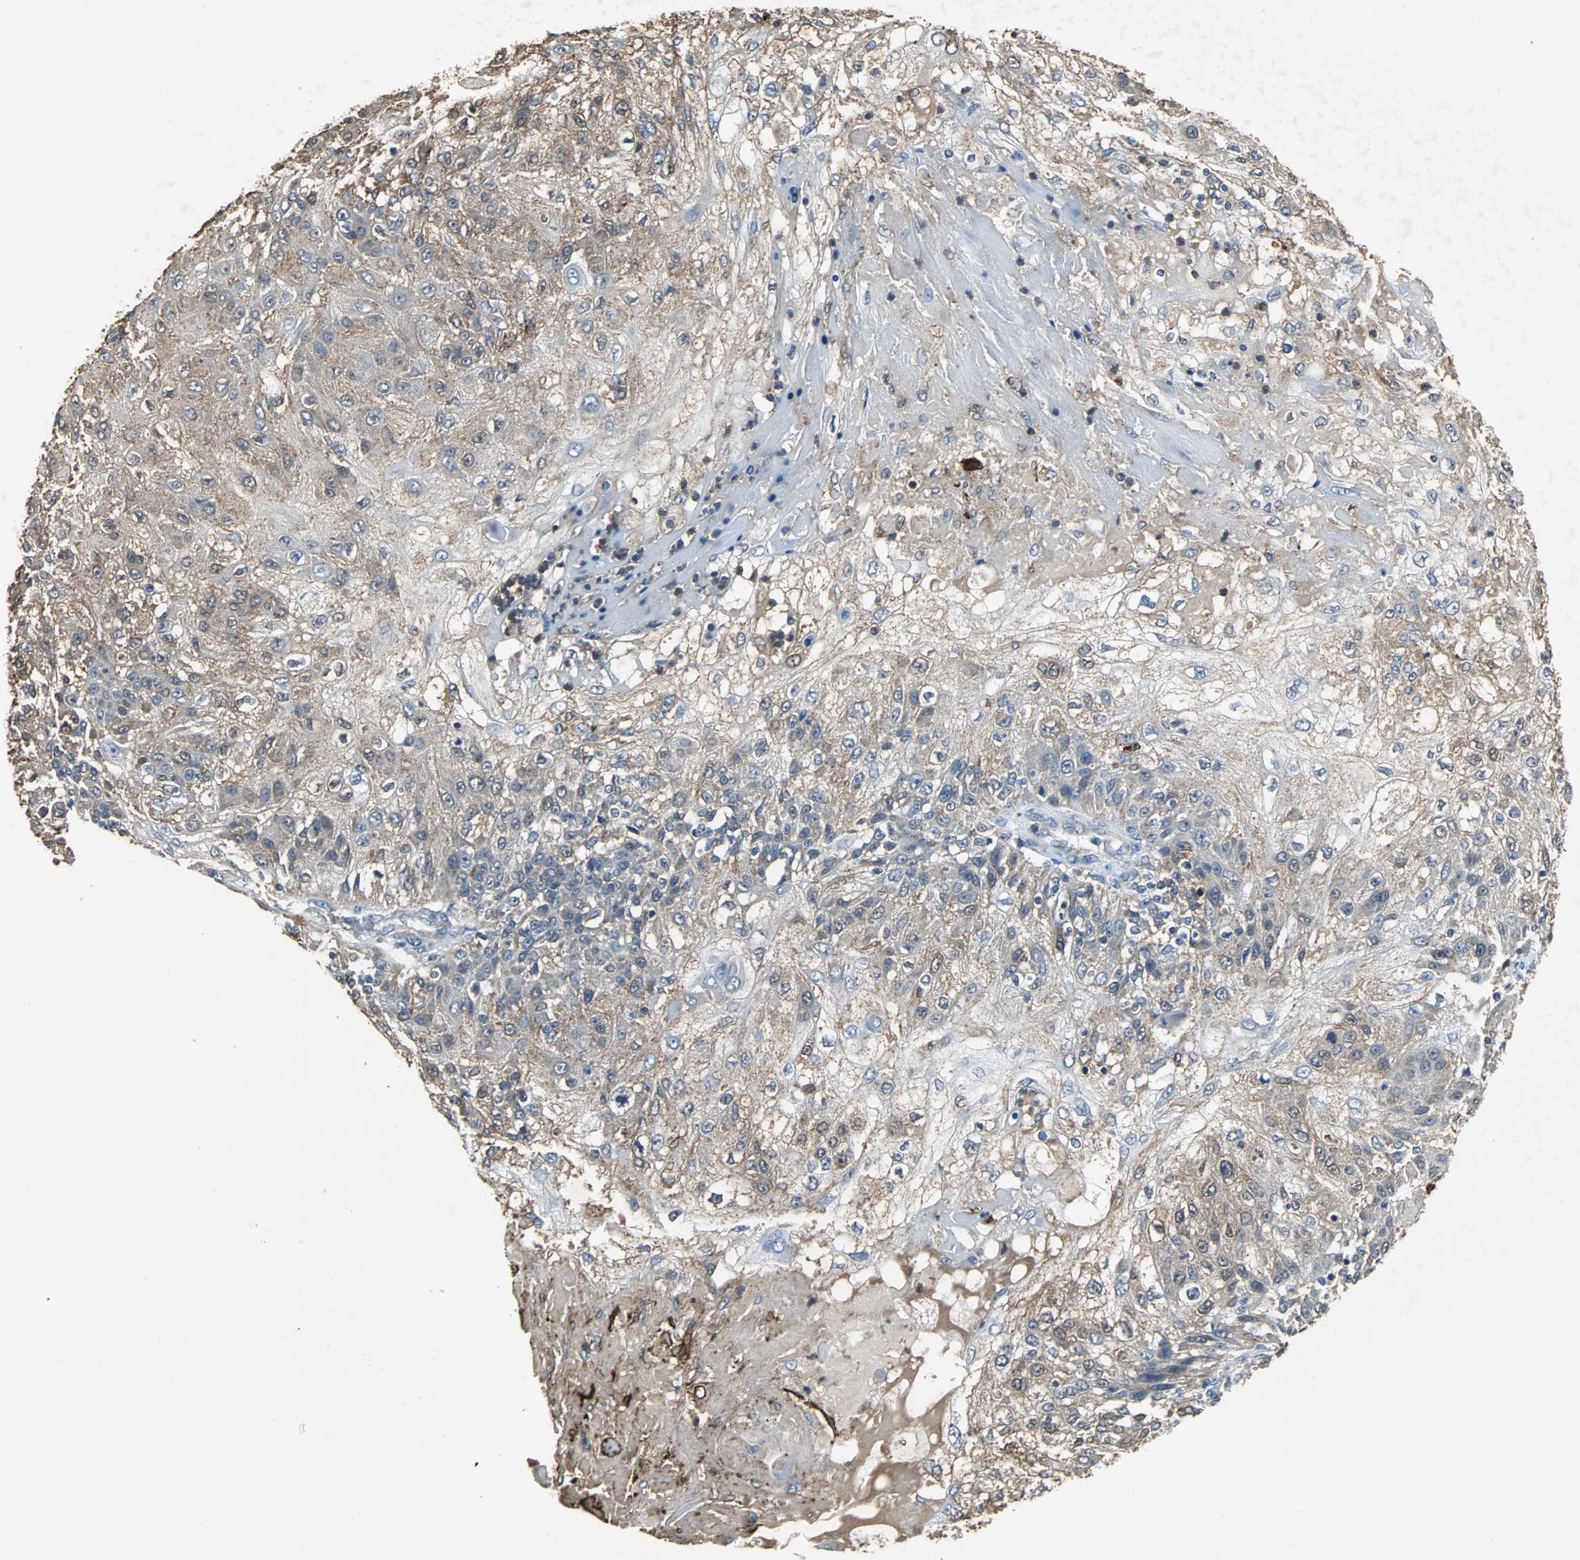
{"staining": {"intensity": "moderate", "quantity": ">75%", "location": "cytoplasmic/membranous"}, "tissue": "skin cancer", "cell_type": "Tumor cells", "image_type": "cancer", "snomed": [{"axis": "morphology", "description": "Normal tissue, NOS"}, {"axis": "morphology", "description": "Squamous cell carcinoma, NOS"}, {"axis": "topography", "description": "Skin"}], "caption": "Immunohistochemical staining of human squamous cell carcinoma (skin) demonstrates medium levels of moderate cytoplasmic/membranous protein expression in approximately >75% of tumor cells. Nuclei are stained in blue.", "gene": "SOS1", "patient": {"sex": "female", "age": 83}}